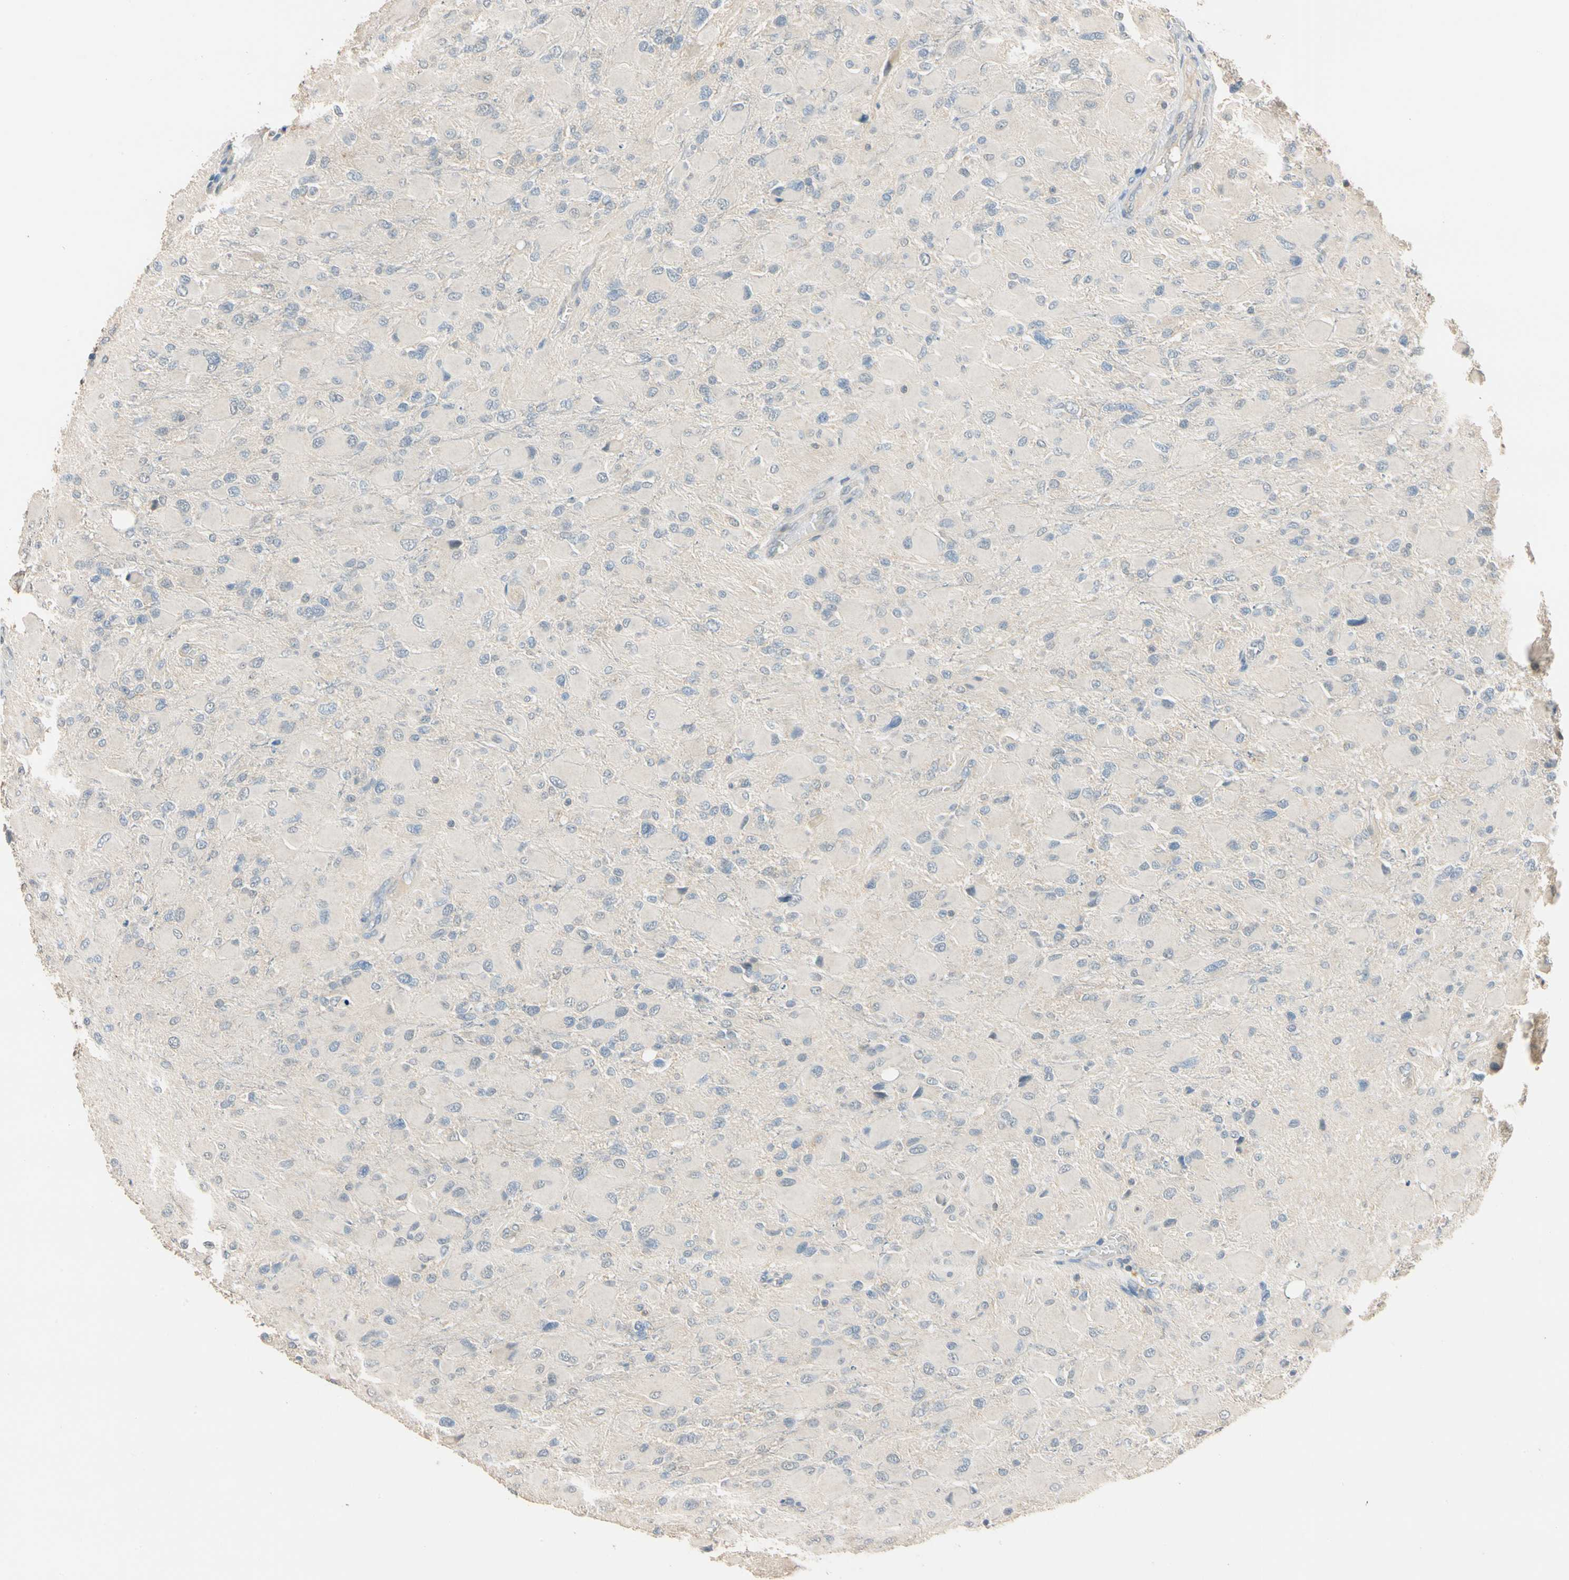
{"staining": {"intensity": "negative", "quantity": "none", "location": "none"}, "tissue": "glioma", "cell_type": "Tumor cells", "image_type": "cancer", "snomed": [{"axis": "morphology", "description": "Glioma, malignant, High grade"}, {"axis": "topography", "description": "Cerebral cortex"}], "caption": "The image demonstrates no significant positivity in tumor cells of glioma. (DAB immunohistochemistry (IHC) visualized using brightfield microscopy, high magnification).", "gene": "MAP3K7", "patient": {"sex": "female", "age": 36}}